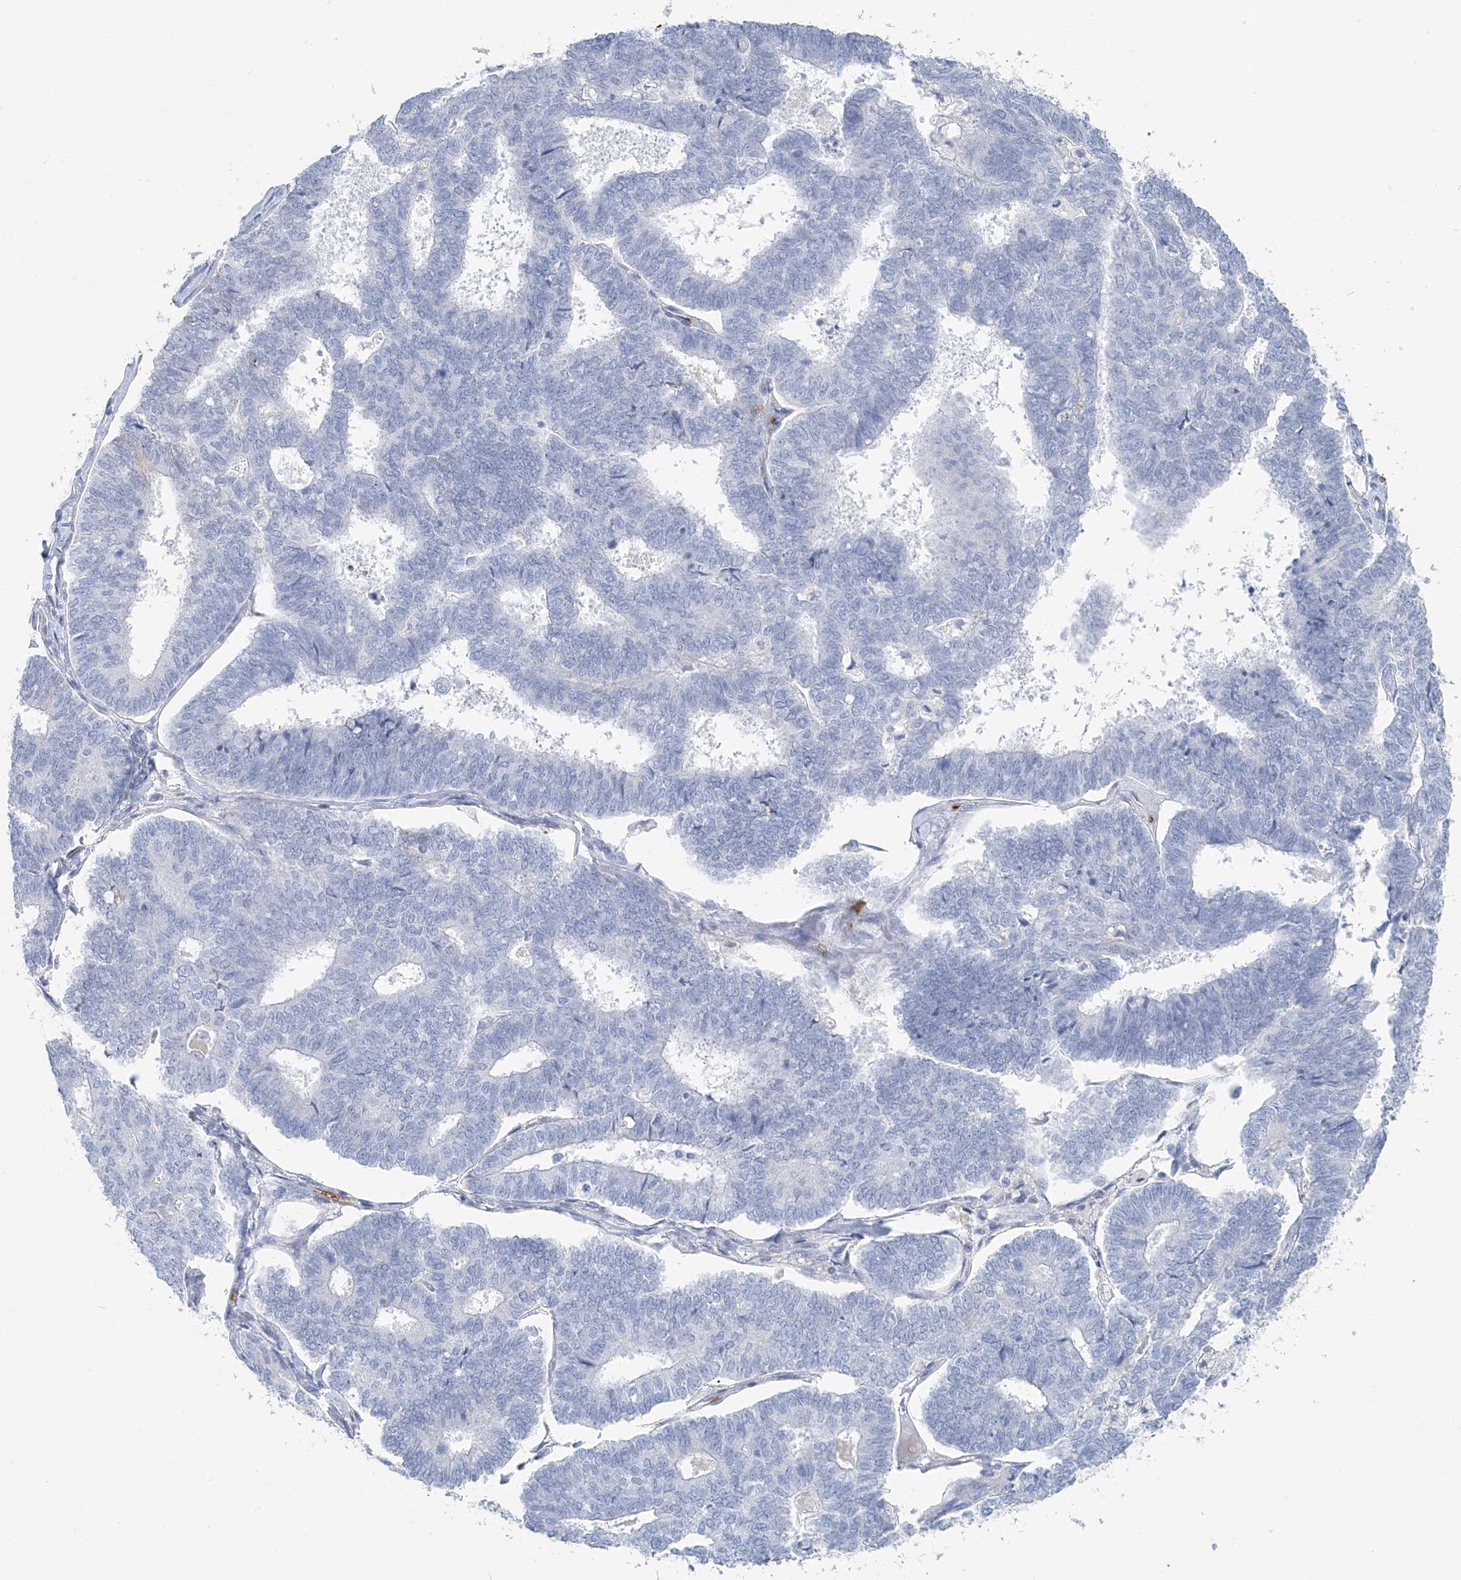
{"staining": {"intensity": "negative", "quantity": "none", "location": "none"}, "tissue": "endometrial cancer", "cell_type": "Tumor cells", "image_type": "cancer", "snomed": [{"axis": "morphology", "description": "Adenocarcinoma, NOS"}, {"axis": "topography", "description": "Endometrium"}], "caption": "Immunohistochemistry image of human endometrial cancer (adenocarcinoma) stained for a protein (brown), which reveals no staining in tumor cells.", "gene": "HBA2", "patient": {"sex": "female", "age": 70}}